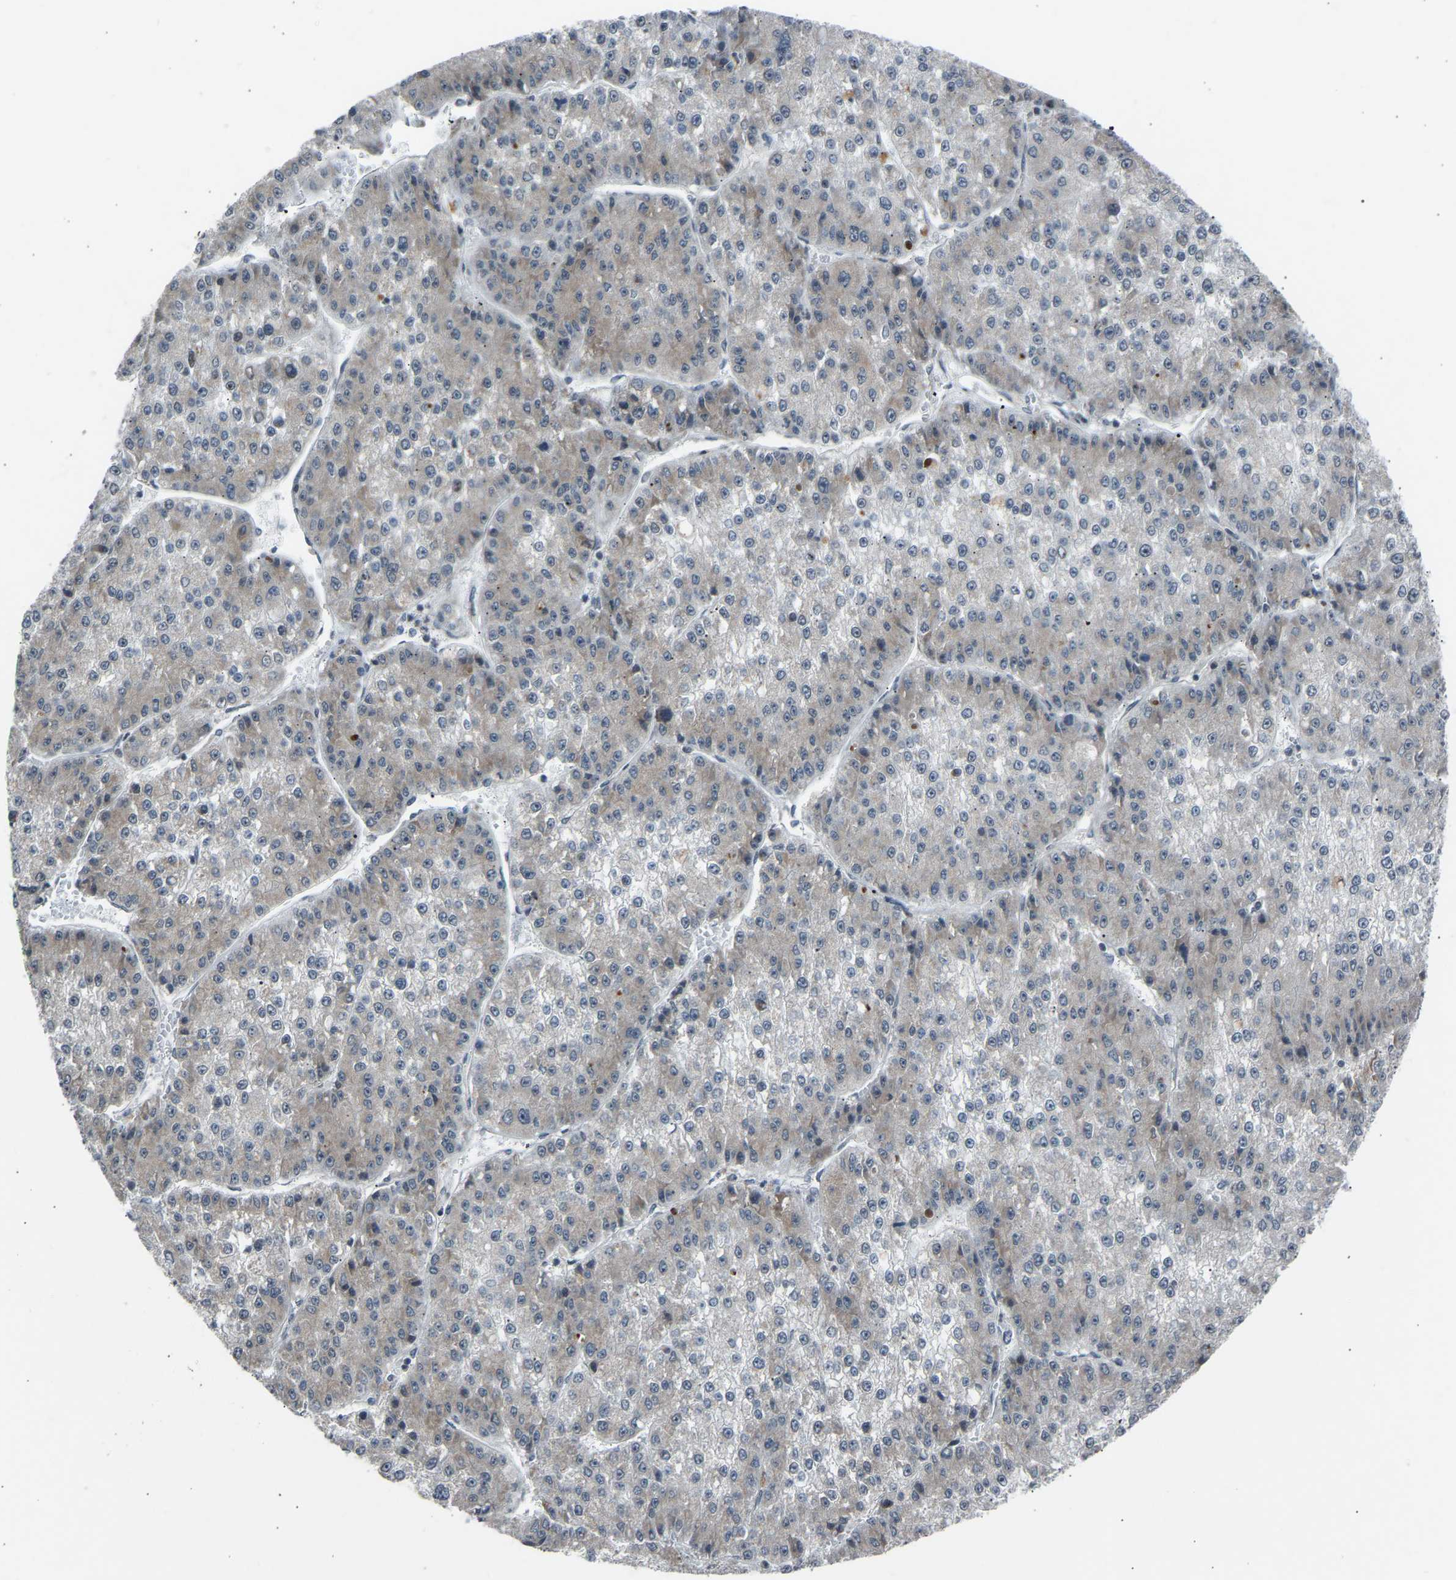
{"staining": {"intensity": "negative", "quantity": "none", "location": "none"}, "tissue": "liver cancer", "cell_type": "Tumor cells", "image_type": "cancer", "snomed": [{"axis": "morphology", "description": "Carcinoma, Hepatocellular, NOS"}, {"axis": "topography", "description": "Liver"}], "caption": "DAB (3,3'-diaminobenzidine) immunohistochemical staining of human liver cancer (hepatocellular carcinoma) shows no significant positivity in tumor cells.", "gene": "SLIRP", "patient": {"sex": "female", "age": 73}}